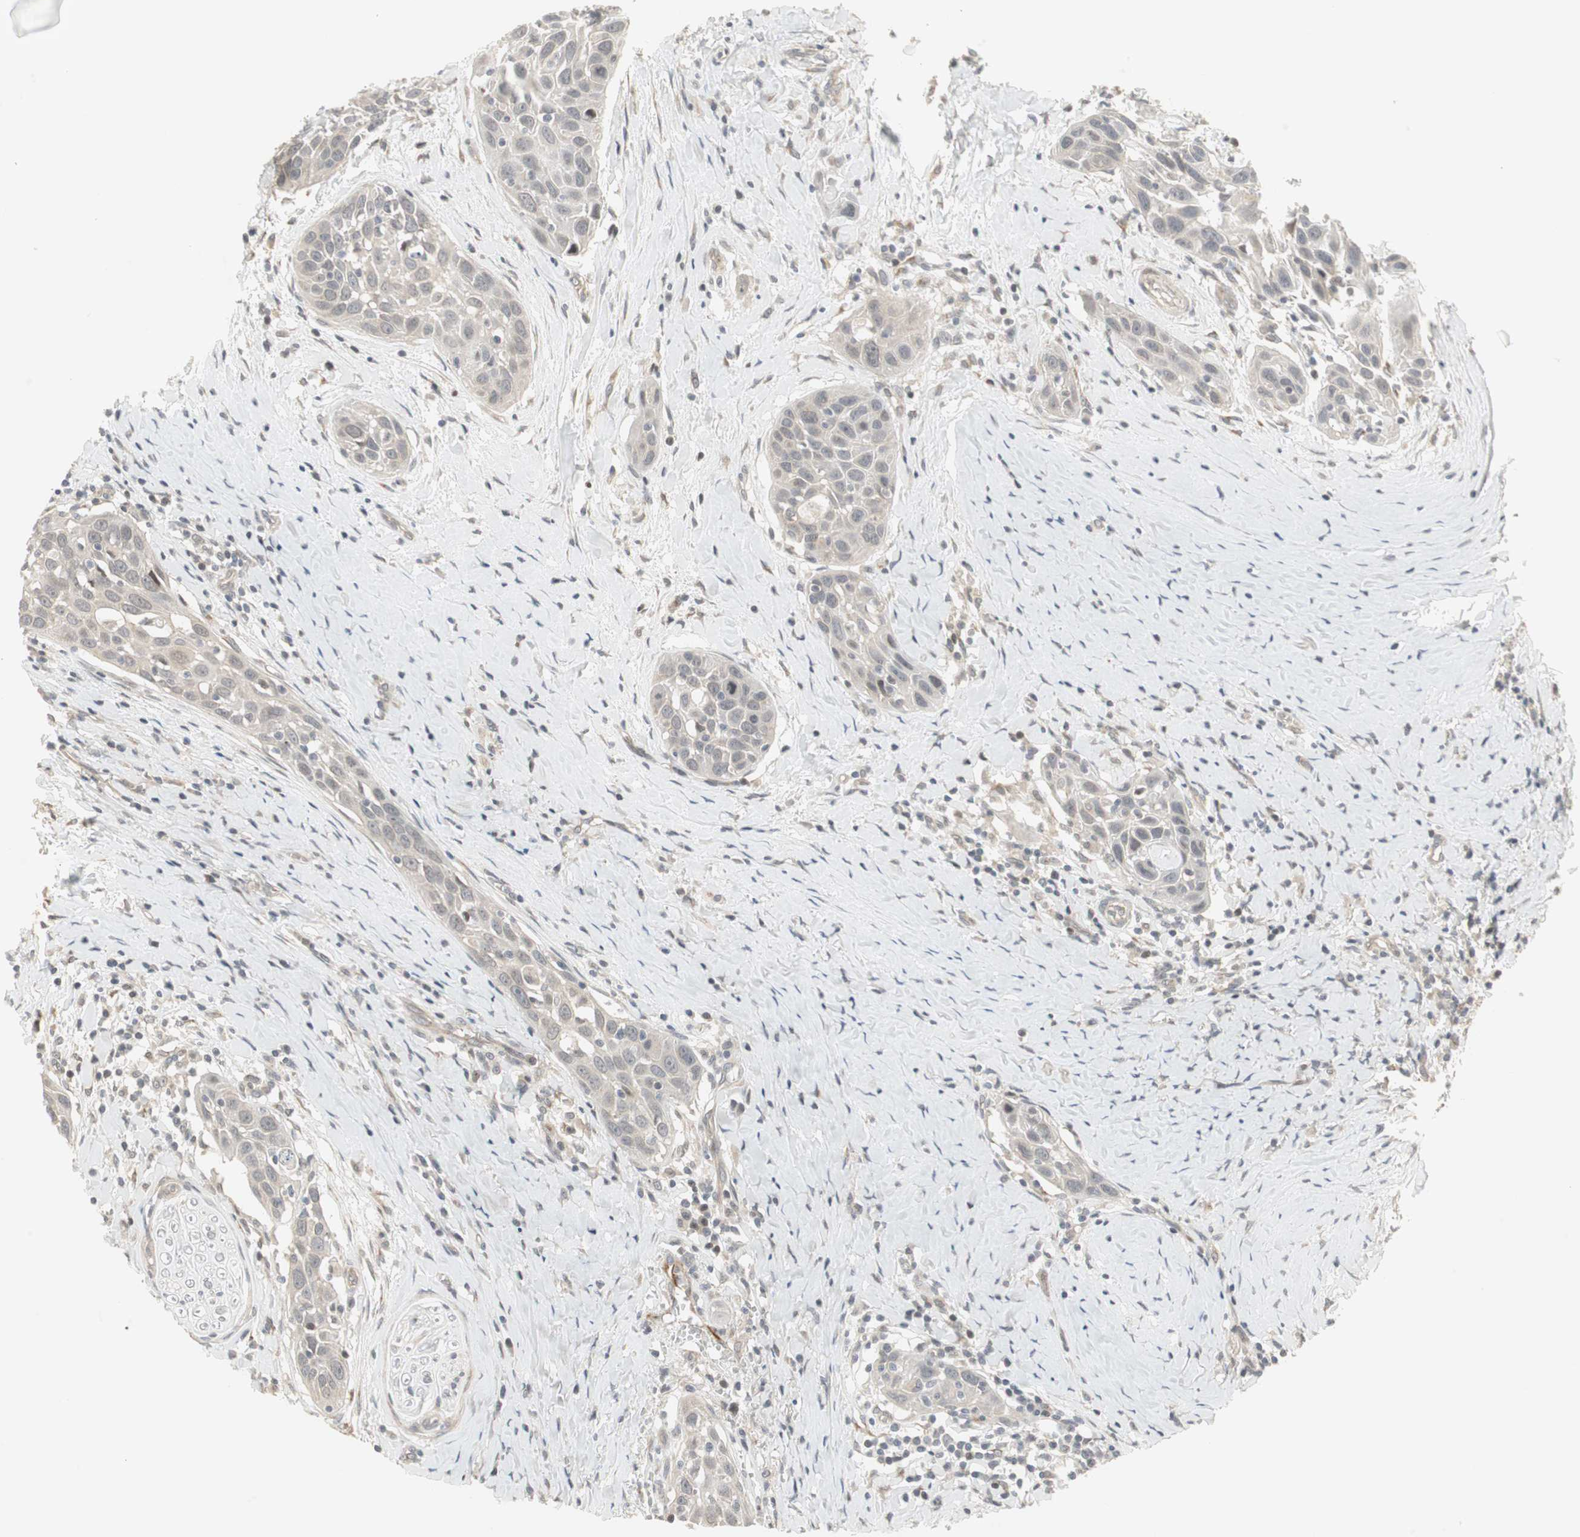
{"staining": {"intensity": "negative", "quantity": "none", "location": "none"}, "tissue": "head and neck cancer", "cell_type": "Tumor cells", "image_type": "cancer", "snomed": [{"axis": "morphology", "description": "Normal tissue, NOS"}, {"axis": "morphology", "description": "Squamous cell carcinoma, NOS"}, {"axis": "topography", "description": "Oral tissue"}, {"axis": "topography", "description": "Head-Neck"}], "caption": "High power microscopy histopathology image of an IHC micrograph of head and neck squamous cell carcinoma, revealing no significant staining in tumor cells.", "gene": "SNX4", "patient": {"sex": "female", "age": 50}}